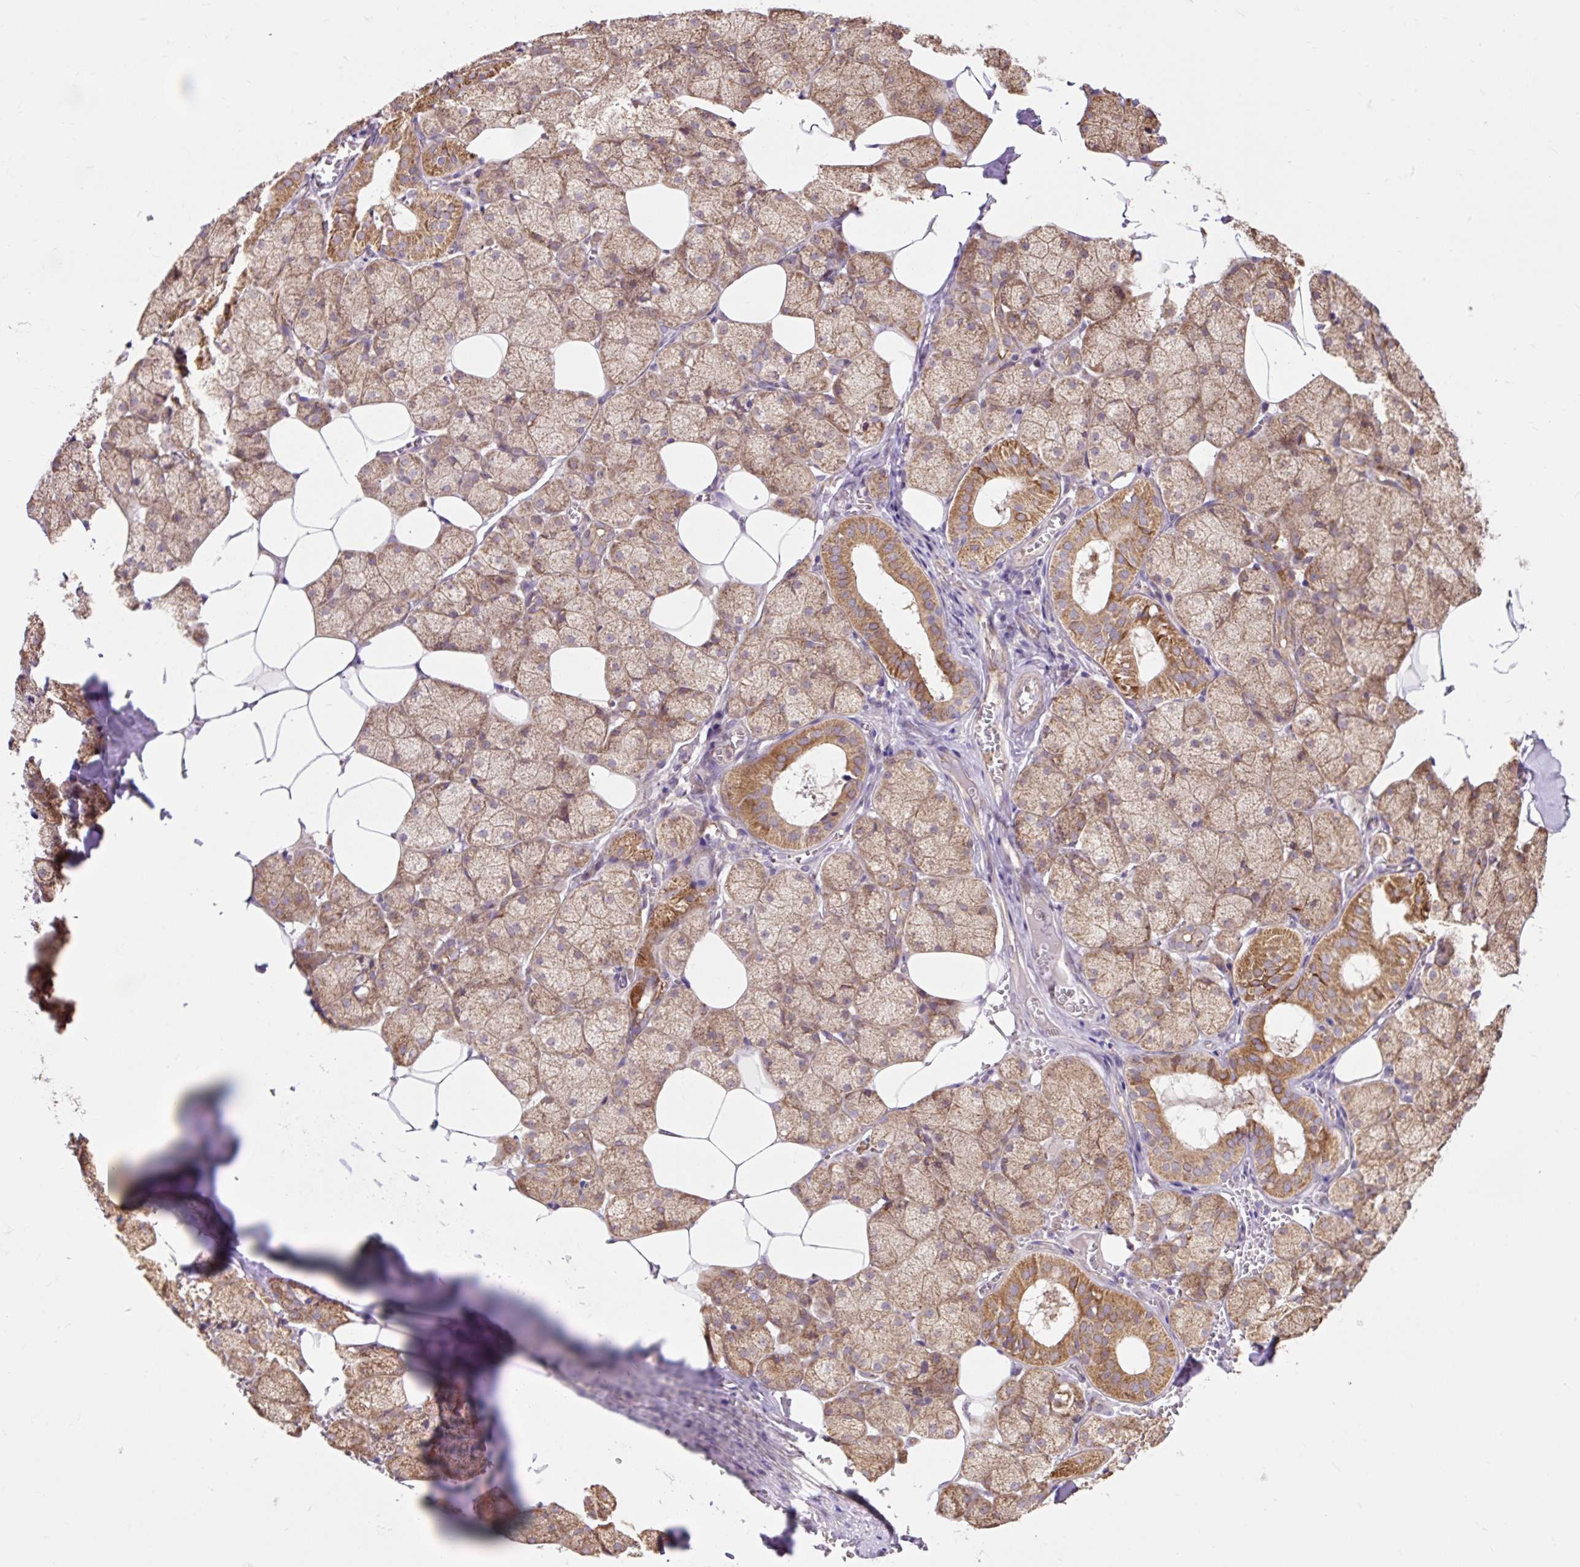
{"staining": {"intensity": "moderate", "quantity": ">75%", "location": "cytoplasmic/membranous"}, "tissue": "salivary gland", "cell_type": "Glandular cells", "image_type": "normal", "snomed": [{"axis": "morphology", "description": "Normal tissue, NOS"}, {"axis": "topography", "description": "Salivary gland"}, {"axis": "topography", "description": "Peripheral nerve tissue"}], "caption": "Immunohistochemical staining of unremarkable salivary gland demonstrates >75% levels of moderate cytoplasmic/membranous protein staining in about >75% of glandular cells.", "gene": "TRIAP1", "patient": {"sex": "male", "age": 38}}